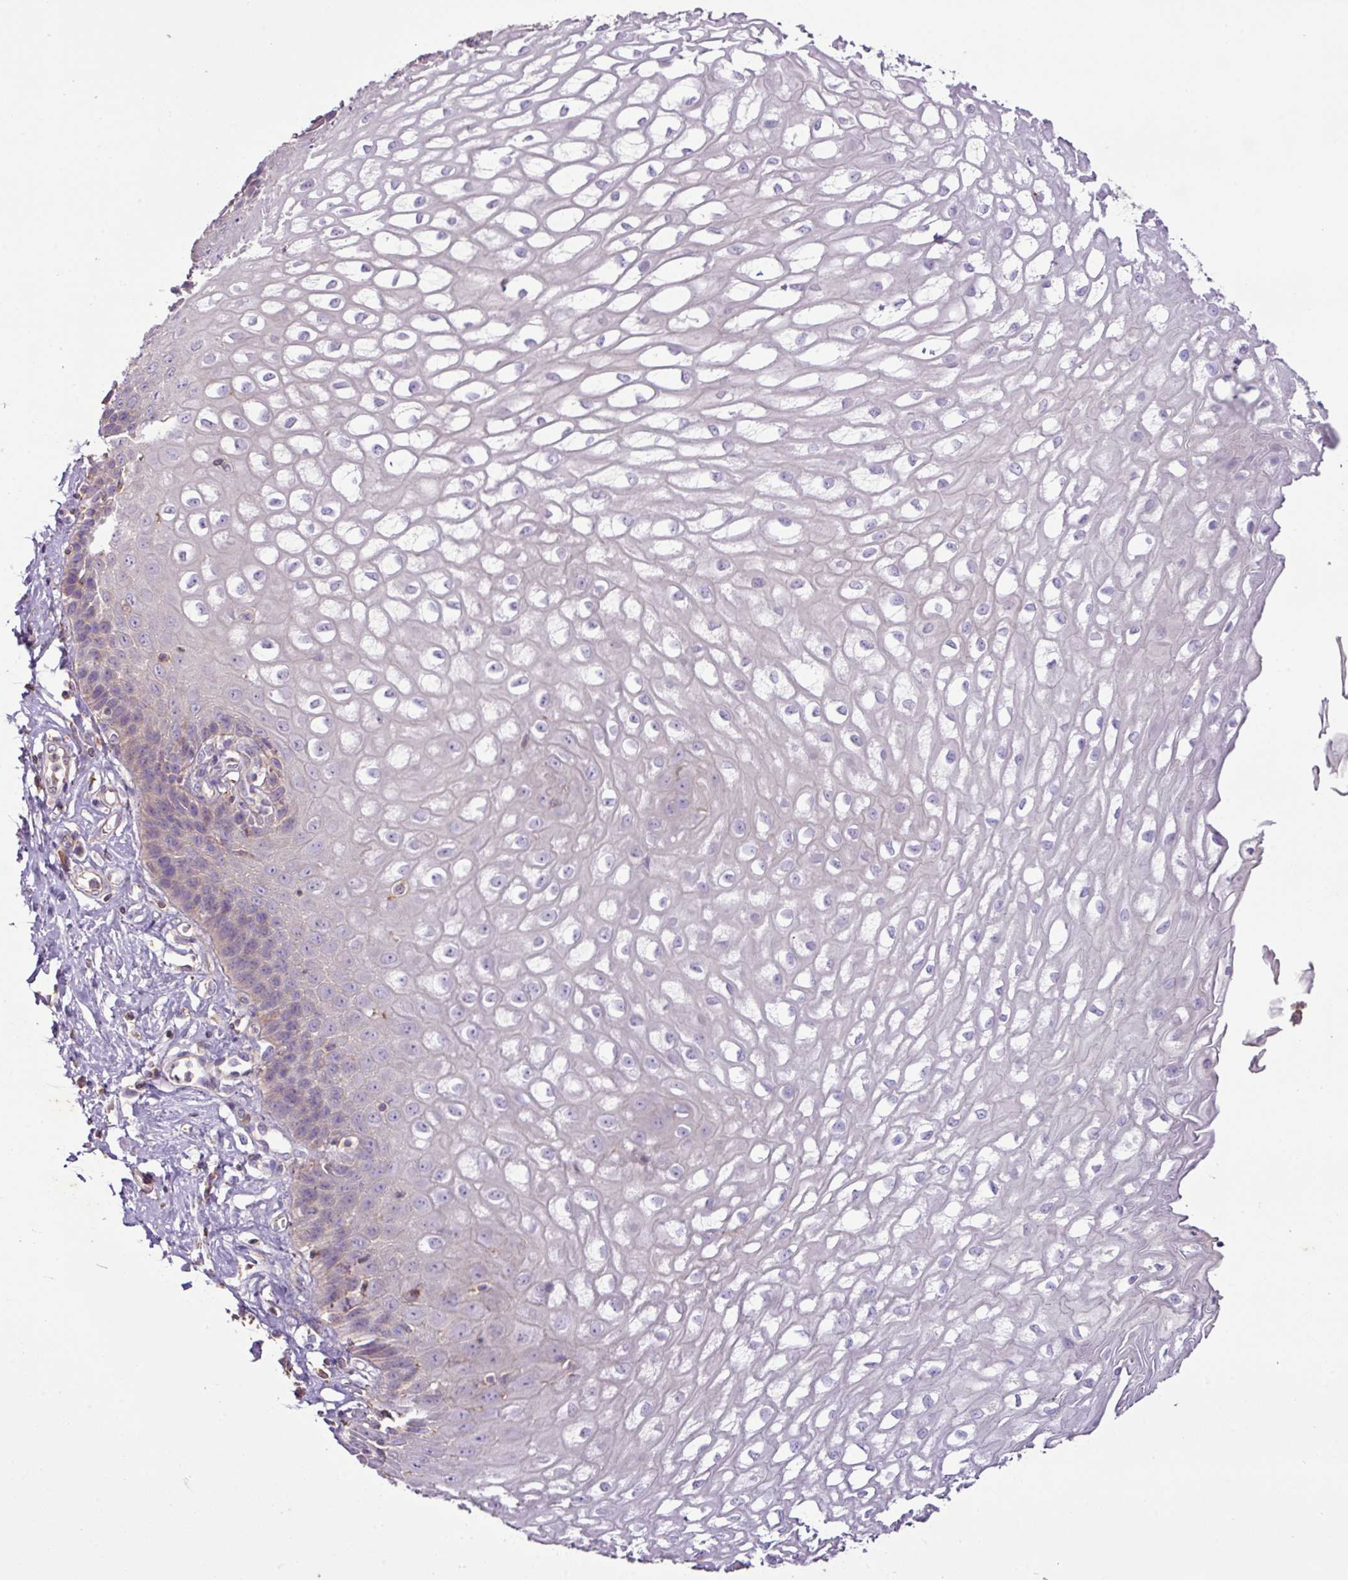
{"staining": {"intensity": "negative", "quantity": "none", "location": "none"}, "tissue": "esophagus", "cell_type": "Squamous epithelial cells", "image_type": "normal", "snomed": [{"axis": "morphology", "description": "Normal tissue, NOS"}, {"axis": "topography", "description": "Esophagus"}], "caption": "This is a histopathology image of immunohistochemistry staining of unremarkable esophagus, which shows no expression in squamous epithelial cells. Brightfield microscopy of IHC stained with DAB (brown) and hematoxylin (blue), captured at high magnification.", "gene": "AGR3", "patient": {"sex": "male", "age": 67}}